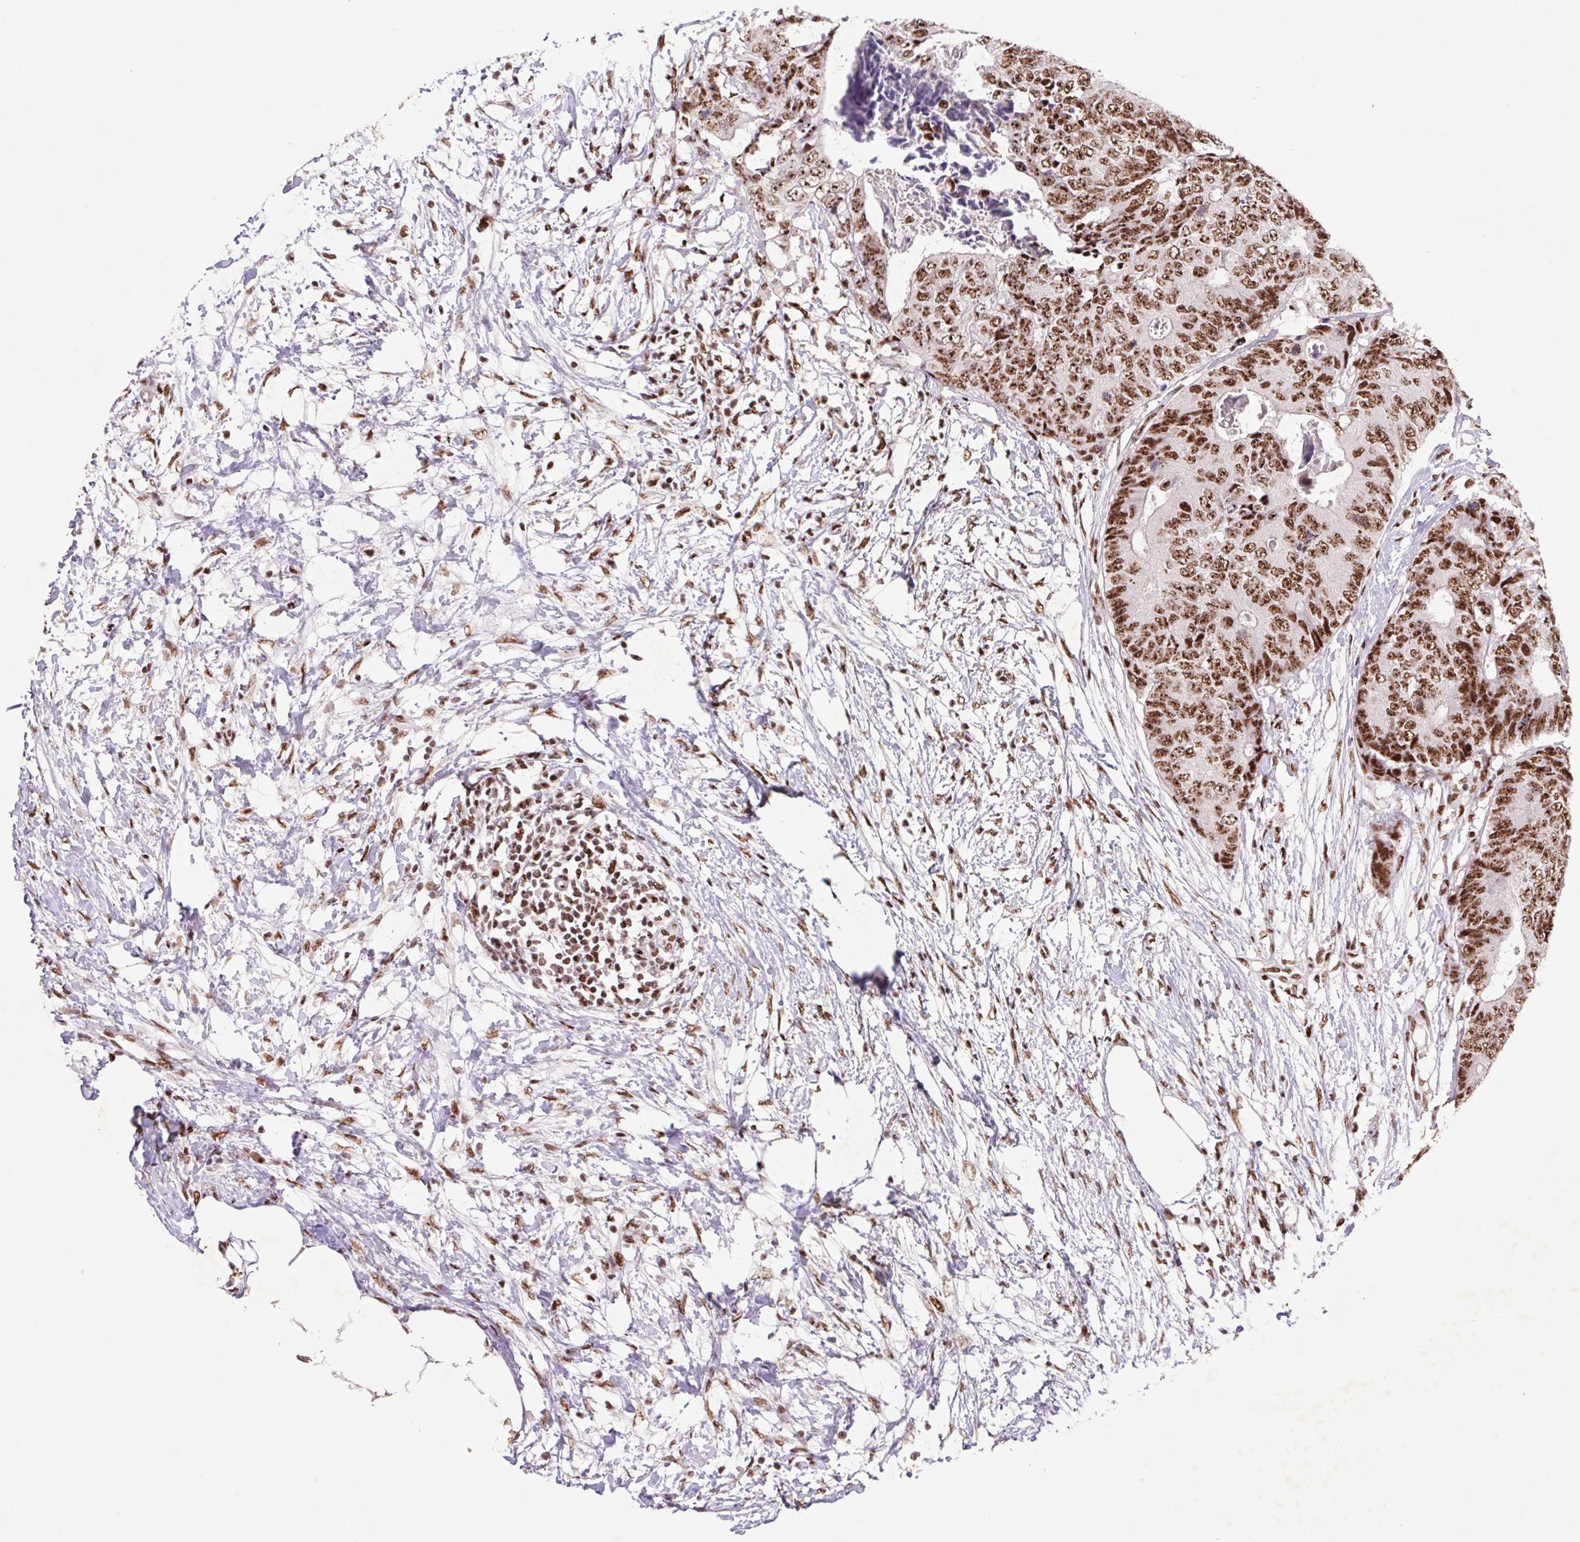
{"staining": {"intensity": "strong", "quantity": ">75%", "location": "nuclear"}, "tissue": "colorectal cancer", "cell_type": "Tumor cells", "image_type": "cancer", "snomed": [{"axis": "morphology", "description": "Adenocarcinoma, NOS"}, {"axis": "topography", "description": "Colon"}], "caption": "Brown immunohistochemical staining in human adenocarcinoma (colorectal) displays strong nuclear expression in approximately >75% of tumor cells.", "gene": "LDLRAD4", "patient": {"sex": "female", "age": 48}}